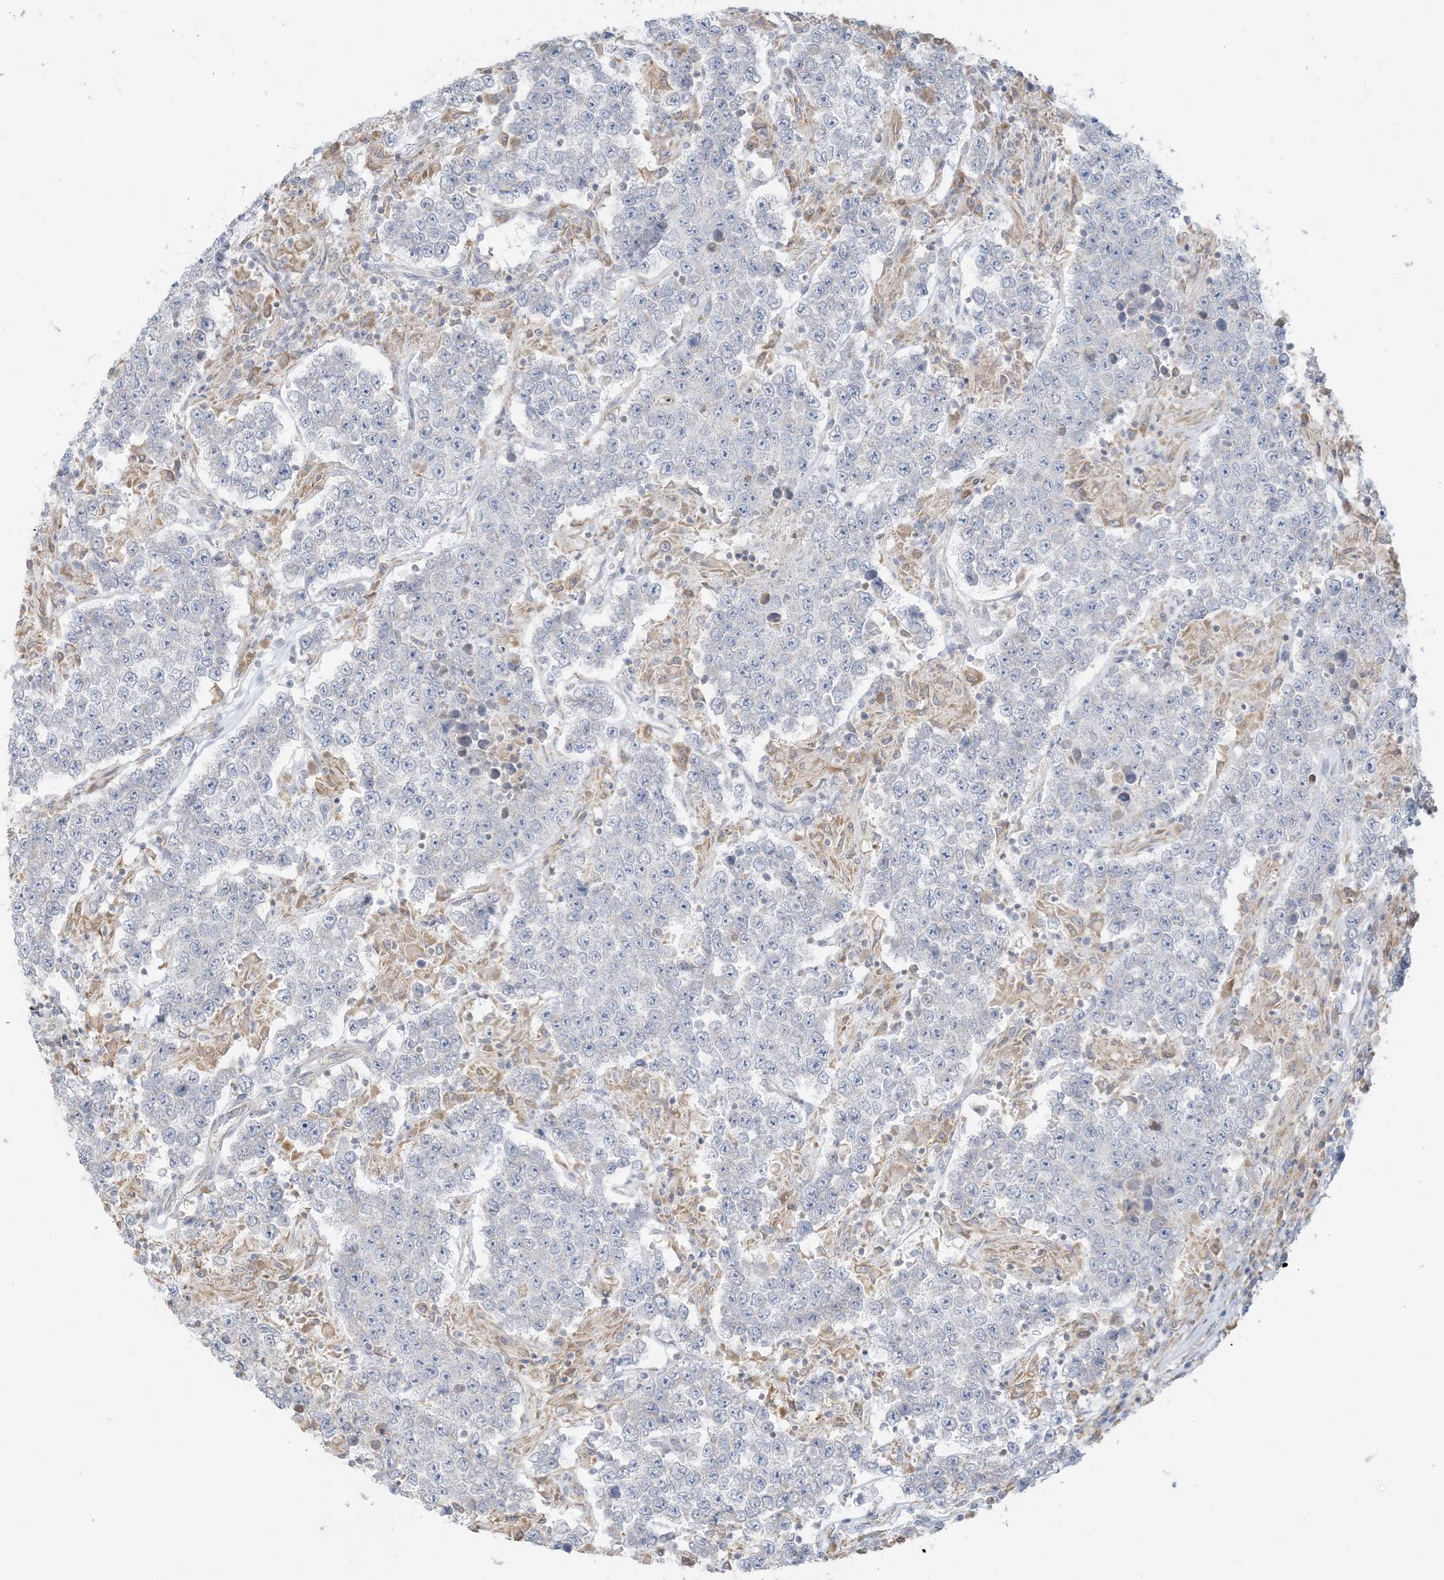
{"staining": {"intensity": "negative", "quantity": "none", "location": "none"}, "tissue": "testis cancer", "cell_type": "Tumor cells", "image_type": "cancer", "snomed": [{"axis": "morphology", "description": "Normal tissue, NOS"}, {"axis": "morphology", "description": "Urothelial carcinoma, High grade"}, {"axis": "morphology", "description": "Seminoma, NOS"}, {"axis": "morphology", "description": "Carcinoma, Embryonal, NOS"}, {"axis": "topography", "description": "Urinary bladder"}, {"axis": "topography", "description": "Testis"}], "caption": "An IHC histopathology image of urothelial carcinoma (high-grade) (testis) is shown. There is no staining in tumor cells of urothelial carcinoma (high-grade) (testis).", "gene": "EEFSEC", "patient": {"sex": "male", "age": 41}}